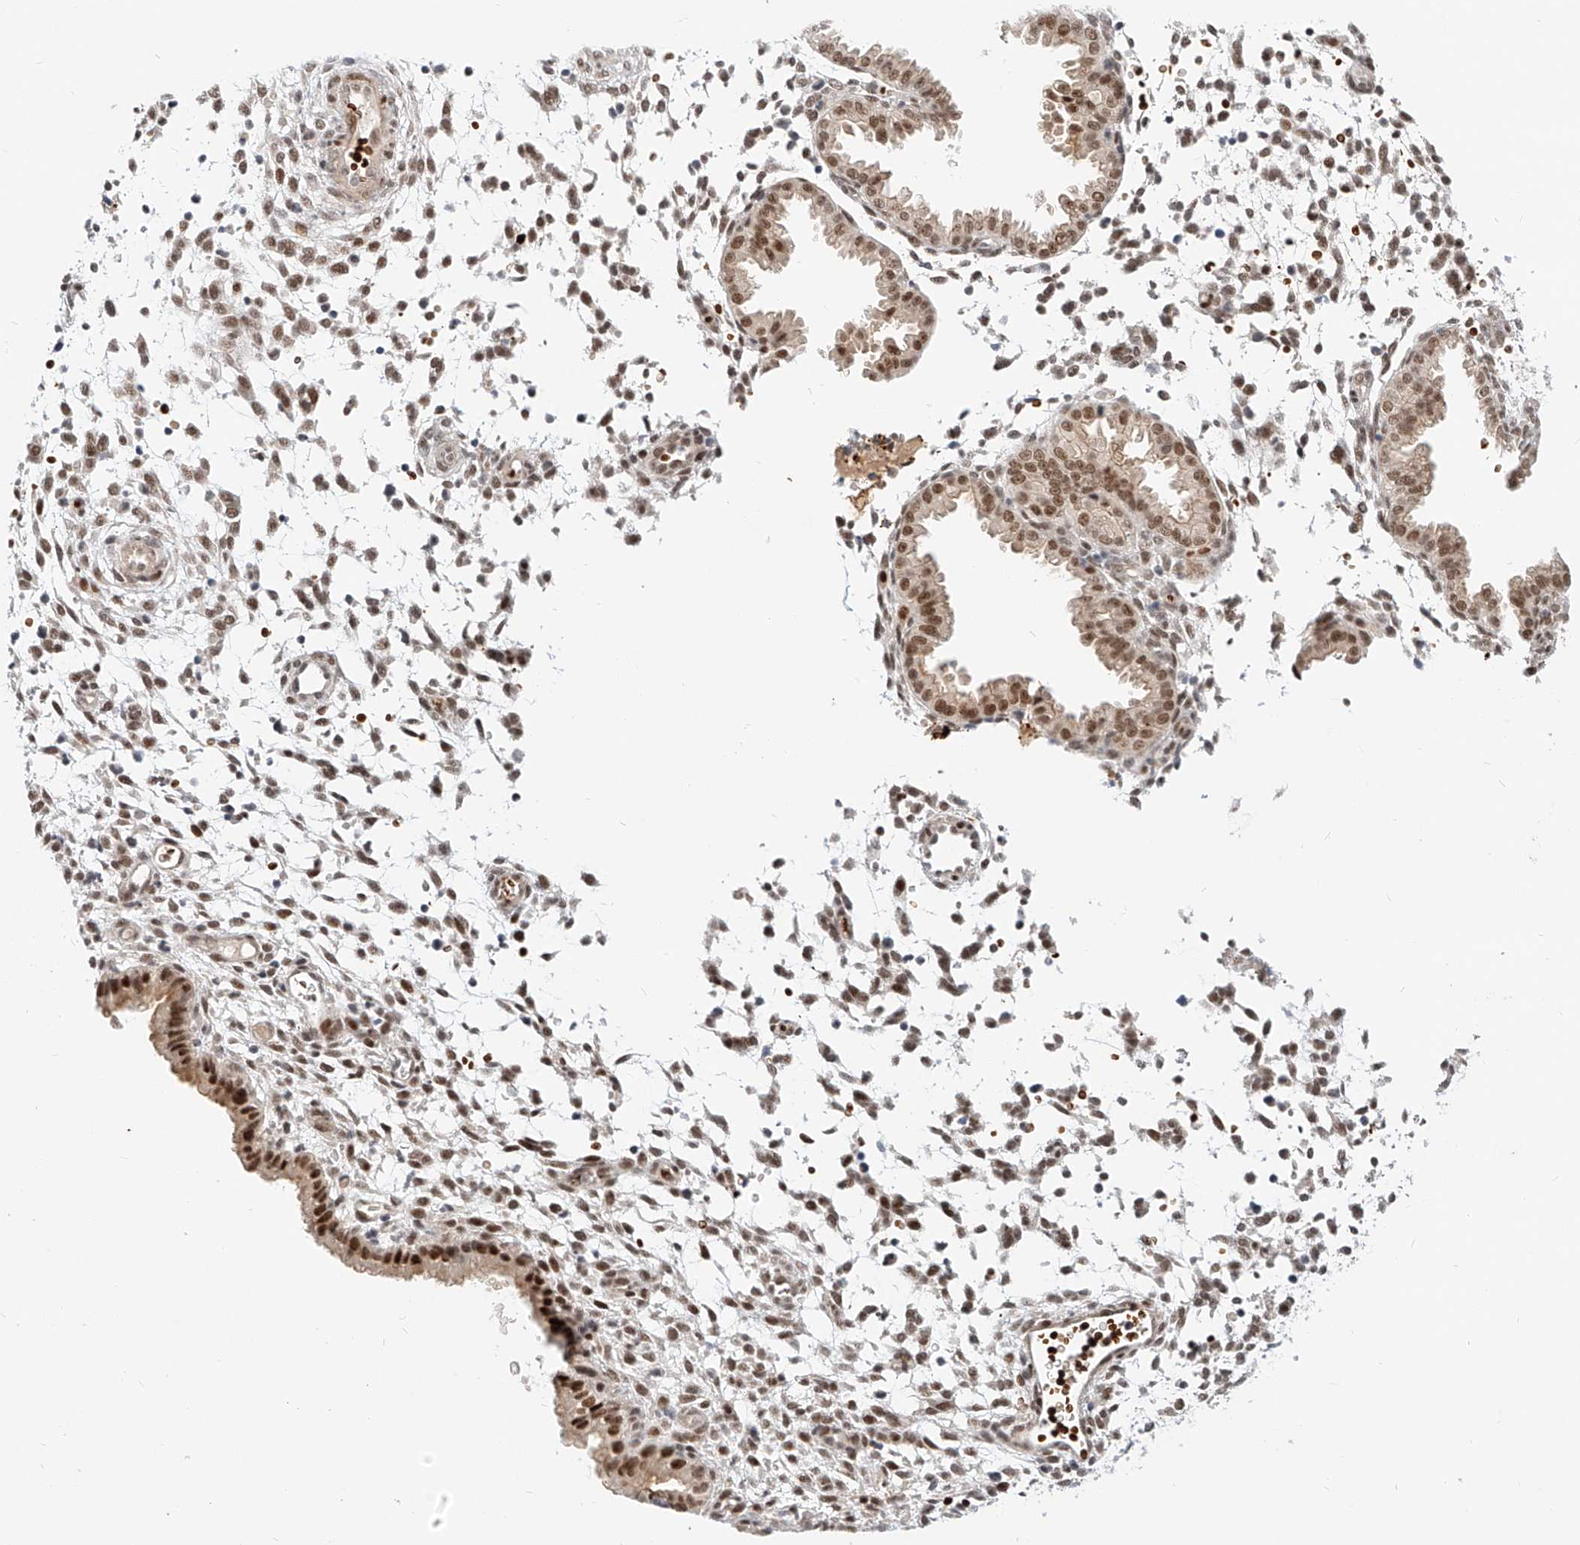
{"staining": {"intensity": "moderate", "quantity": "25%-75%", "location": "nuclear"}, "tissue": "endometrium", "cell_type": "Cells in endometrial stroma", "image_type": "normal", "snomed": [{"axis": "morphology", "description": "Normal tissue, NOS"}, {"axis": "topography", "description": "Endometrium"}], "caption": "Endometrium stained with immunohistochemistry reveals moderate nuclear positivity in about 25%-75% of cells in endometrial stroma.", "gene": "CBX8", "patient": {"sex": "female", "age": 33}}